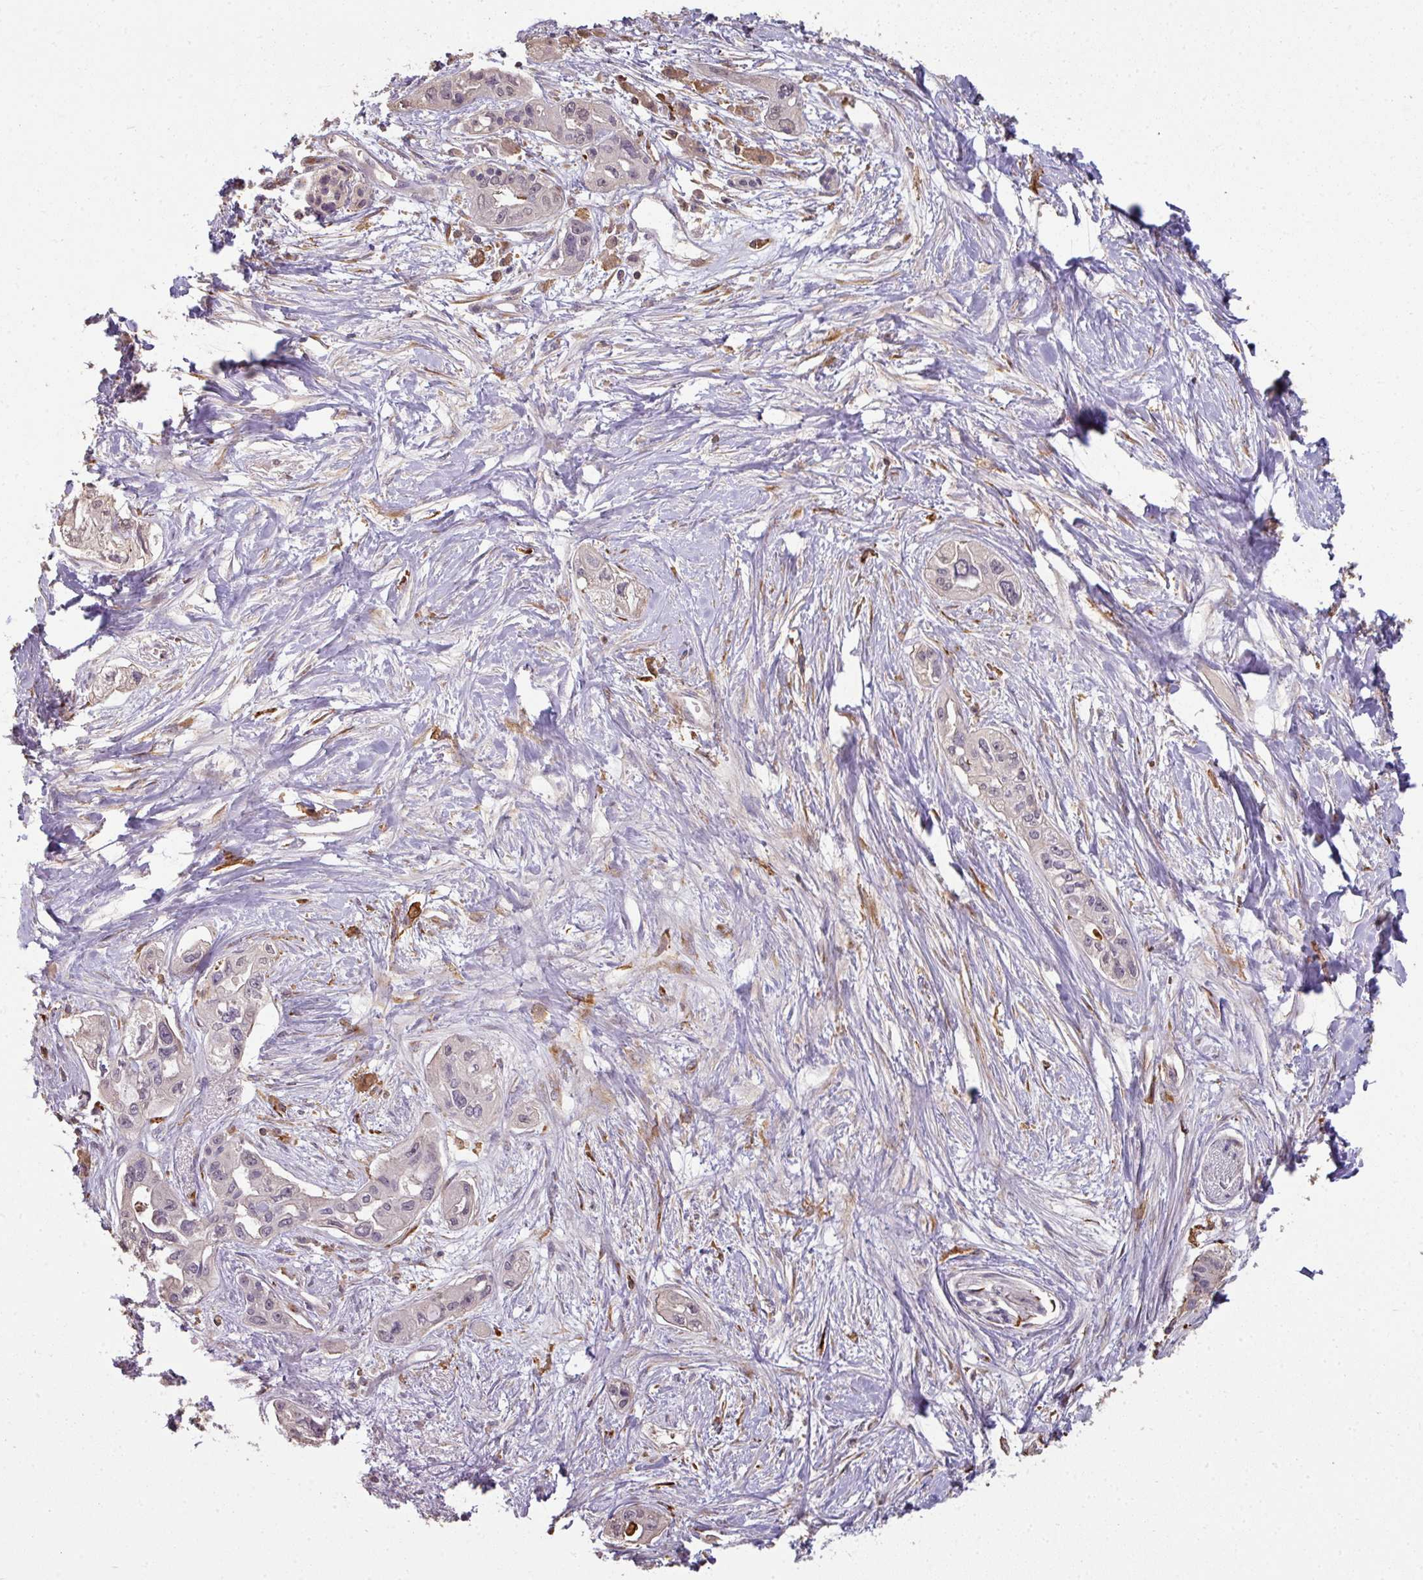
{"staining": {"intensity": "negative", "quantity": "none", "location": "none"}, "tissue": "pancreatic cancer", "cell_type": "Tumor cells", "image_type": "cancer", "snomed": [{"axis": "morphology", "description": "Adenocarcinoma, NOS"}, {"axis": "topography", "description": "Pancreas"}], "caption": "Tumor cells show no significant protein positivity in adenocarcinoma (pancreatic).", "gene": "OLFML2B", "patient": {"sex": "female", "age": 50}}